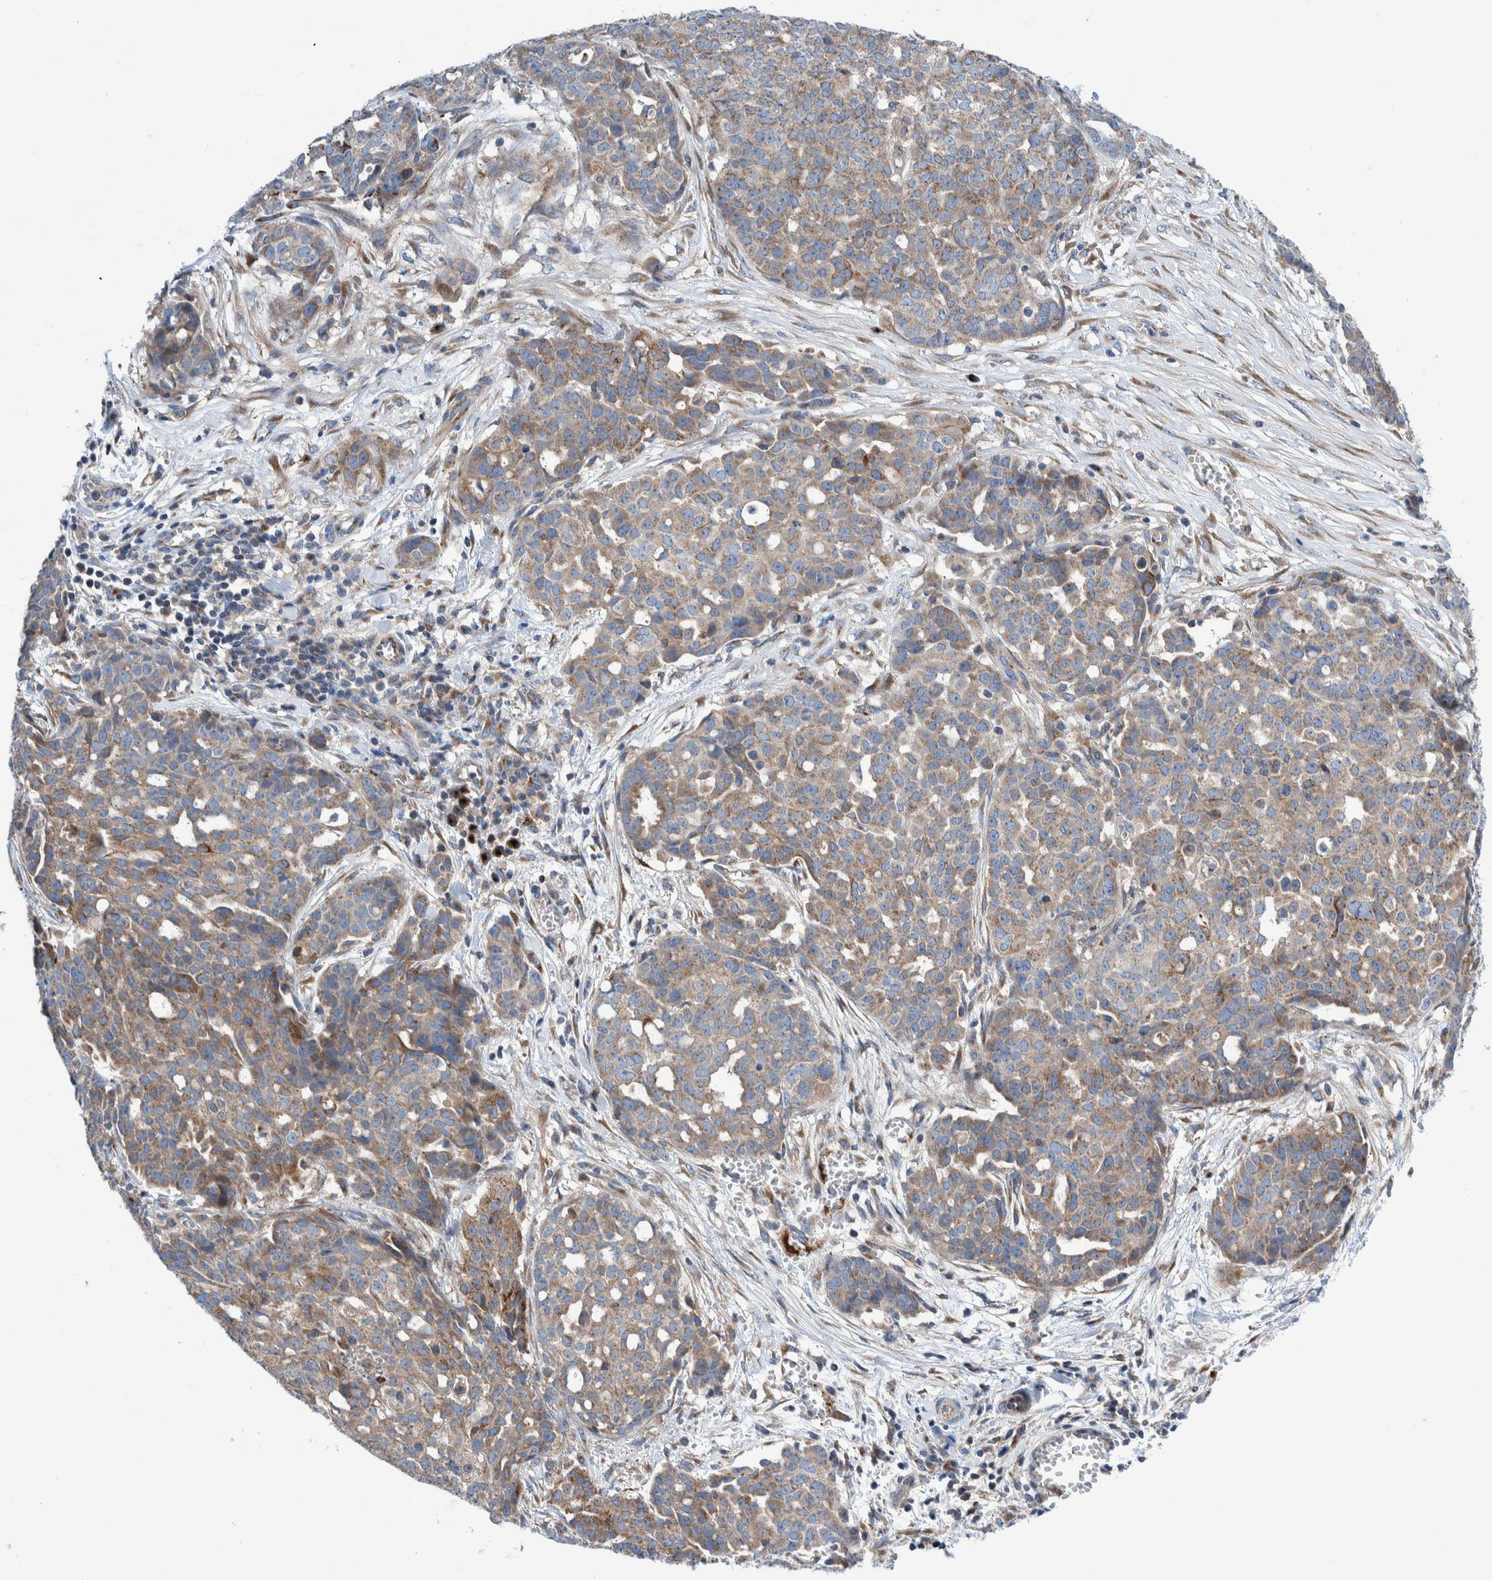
{"staining": {"intensity": "weak", "quantity": ">75%", "location": "cytoplasmic/membranous"}, "tissue": "ovarian cancer", "cell_type": "Tumor cells", "image_type": "cancer", "snomed": [{"axis": "morphology", "description": "Cystadenocarcinoma, serous, NOS"}, {"axis": "topography", "description": "Soft tissue"}, {"axis": "topography", "description": "Ovary"}], "caption": "Approximately >75% of tumor cells in serous cystadenocarcinoma (ovarian) display weak cytoplasmic/membranous protein positivity as visualized by brown immunohistochemical staining.", "gene": "TRIM58", "patient": {"sex": "female", "age": 57}}